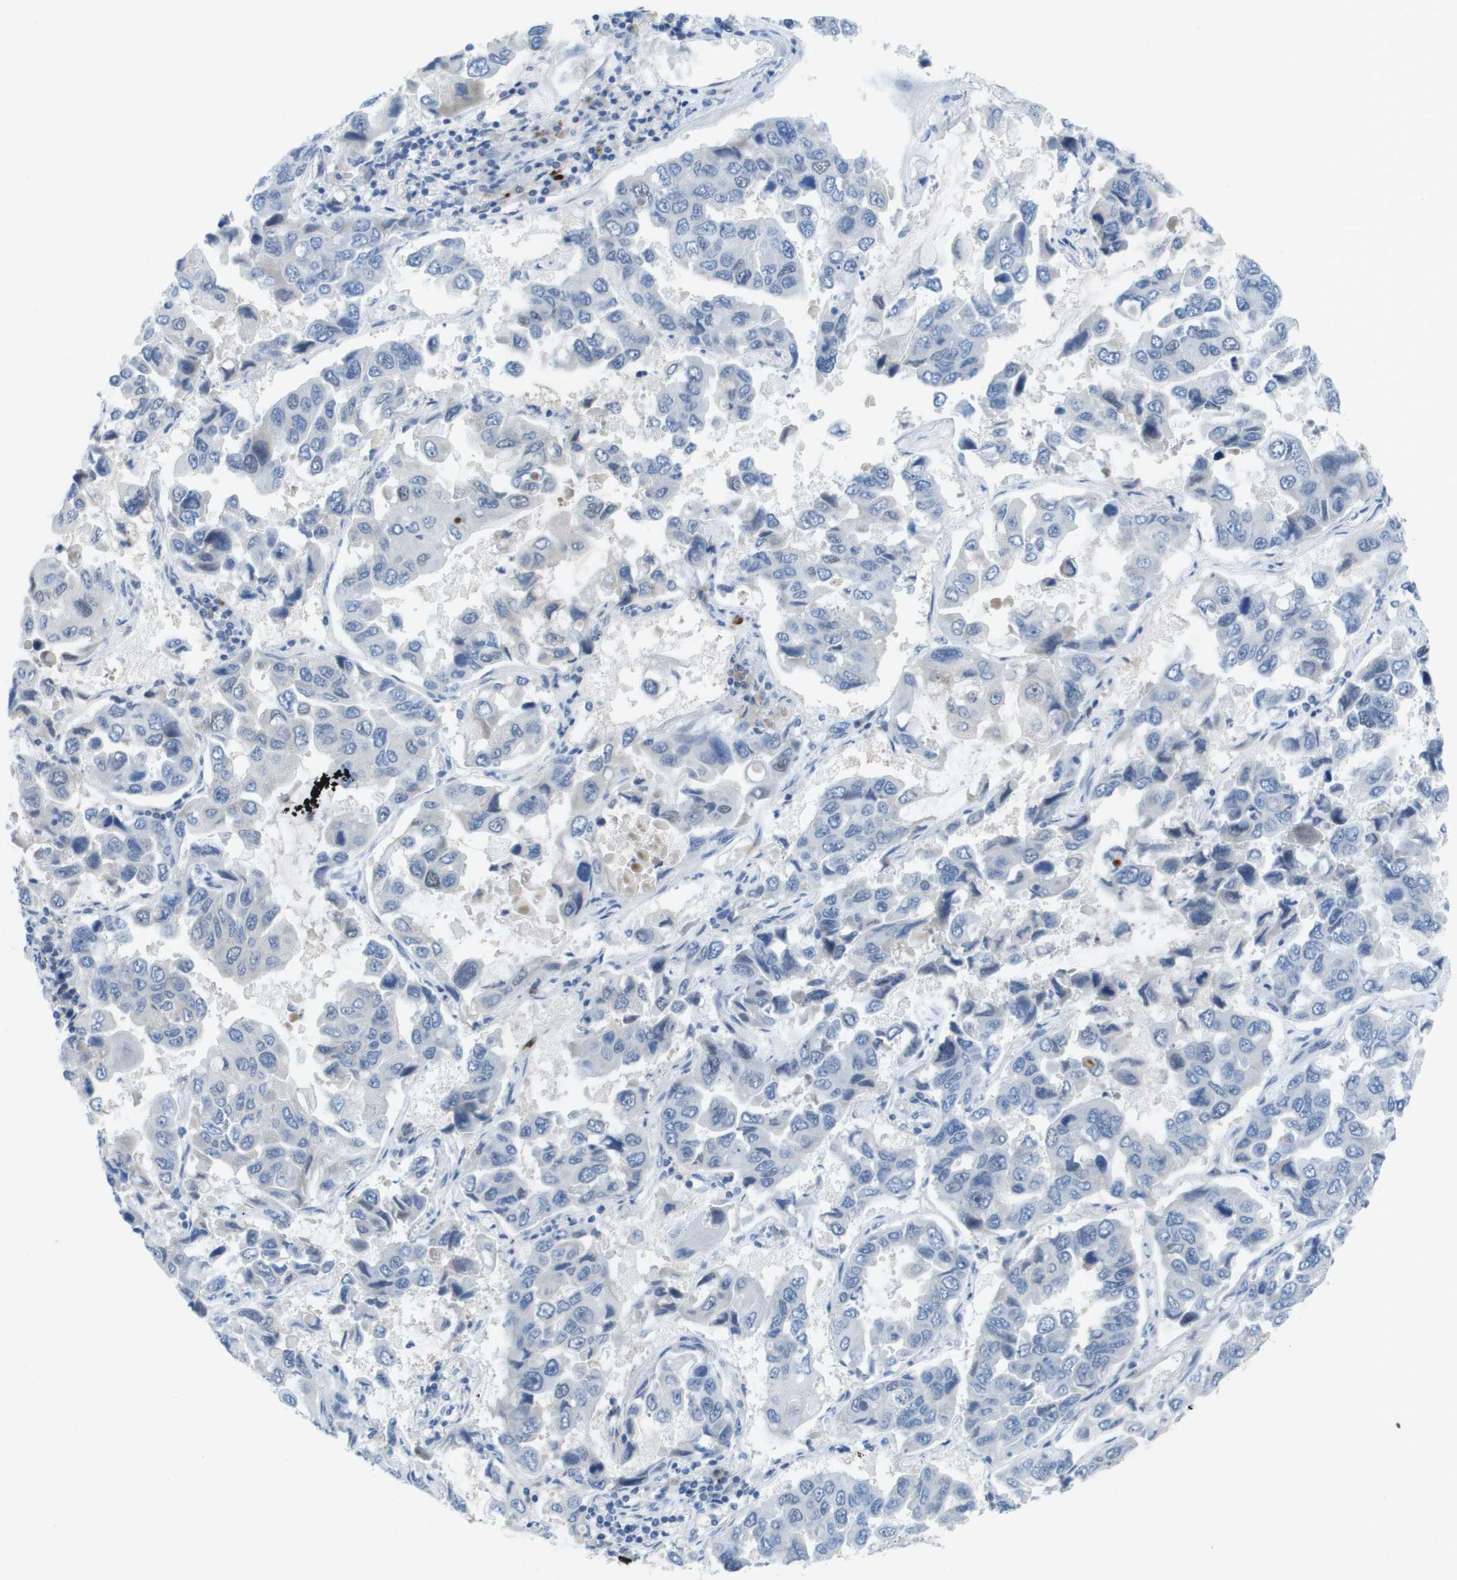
{"staining": {"intensity": "negative", "quantity": "none", "location": "none"}, "tissue": "lung cancer", "cell_type": "Tumor cells", "image_type": "cancer", "snomed": [{"axis": "morphology", "description": "Adenocarcinoma, NOS"}, {"axis": "topography", "description": "Lung"}], "caption": "Micrograph shows no significant protein staining in tumor cells of lung adenocarcinoma.", "gene": "TP53RK", "patient": {"sex": "male", "age": 64}}